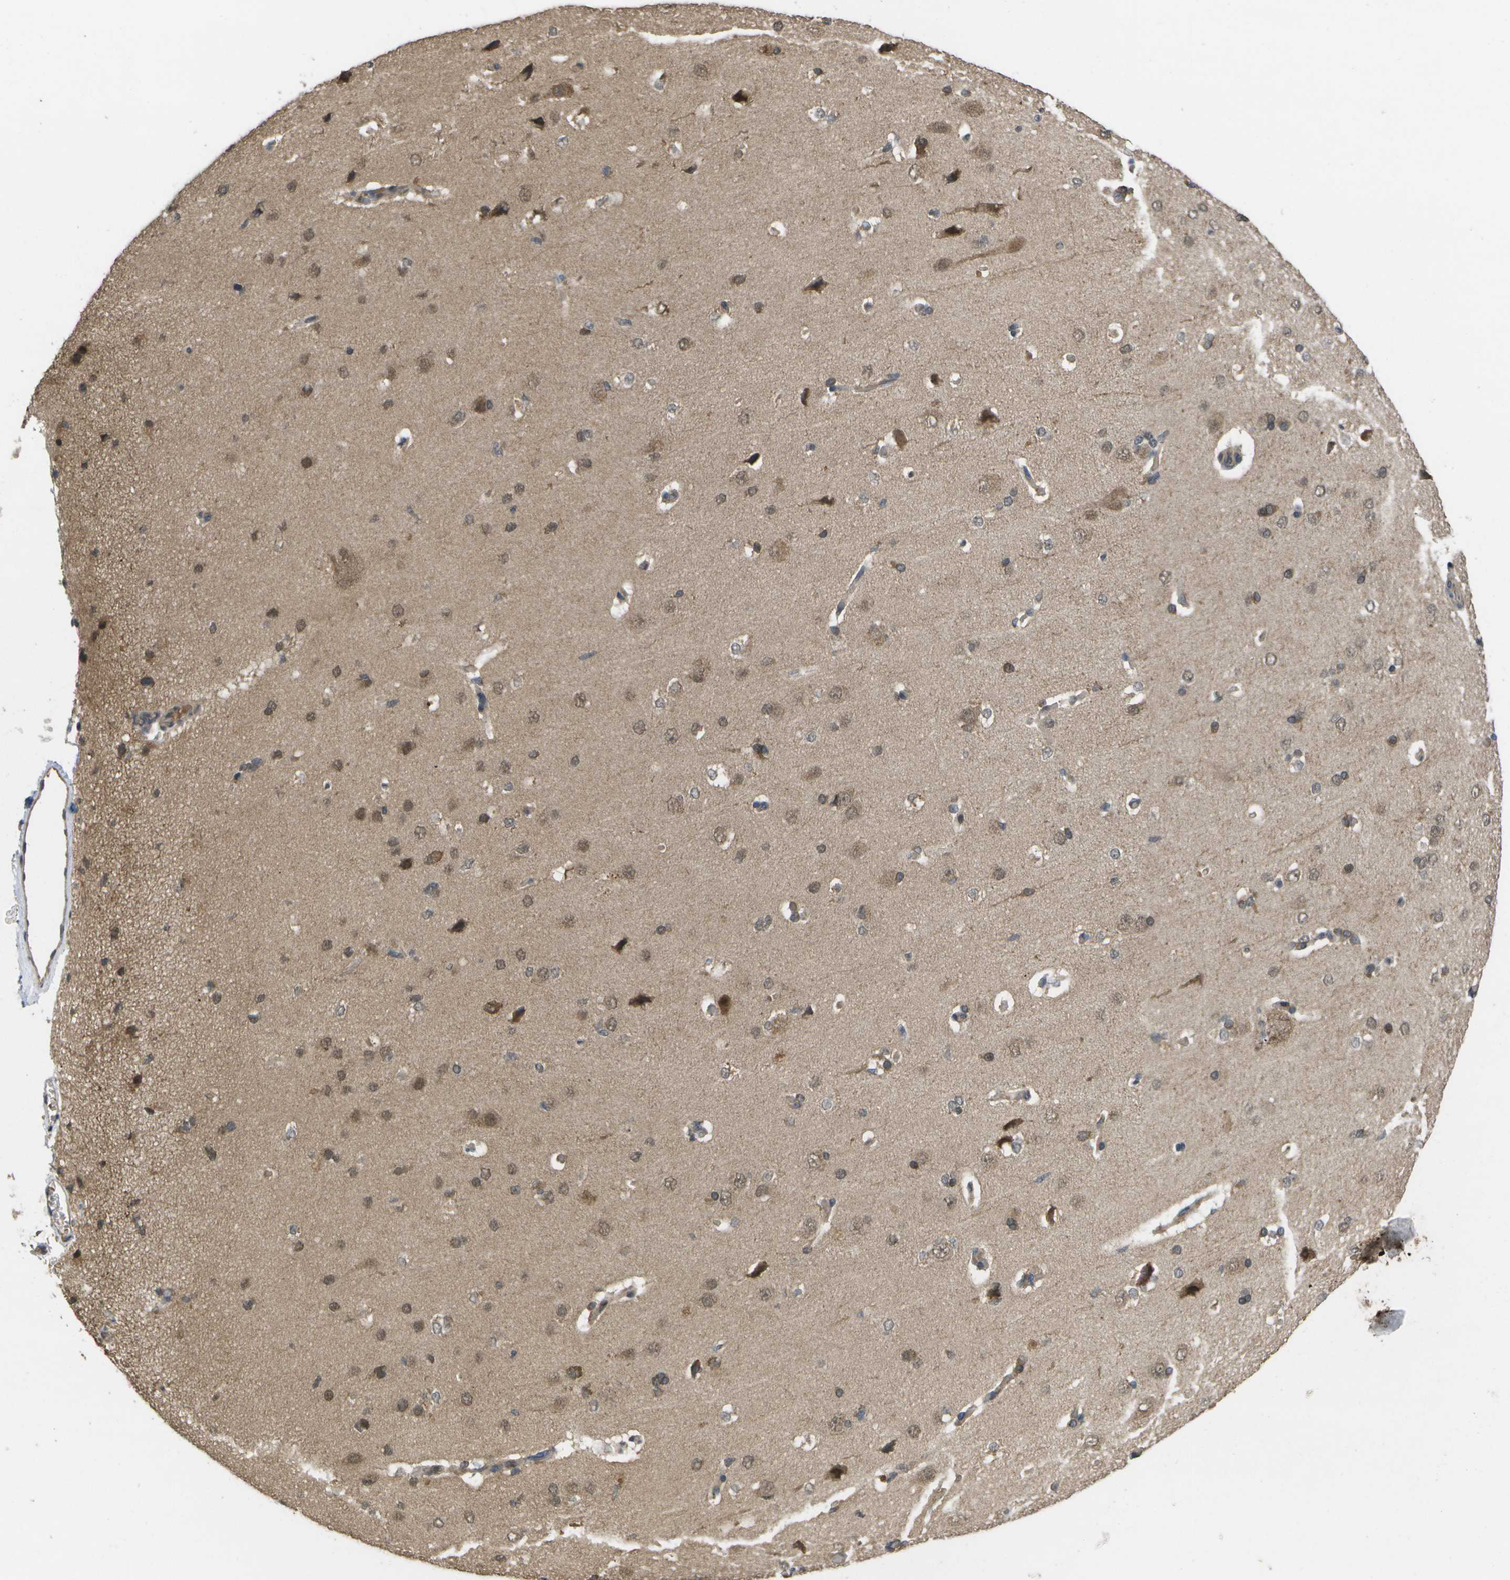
{"staining": {"intensity": "moderate", "quantity": ">75%", "location": "cytoplasmic/membranous"}, "tissue": "cerebral cortex", "cell_type": "Endothelial cells", "image_type": "normal", "snomed": [{"axis": "morphology", "description": "Normal tissue, NOS"}, {"axis": "topography", "description": "Cerebral cortex"}], "caption": "Protein expression analysis of normal human cerebral cortex reveals moderate cytoplasmic/membranous expression in about >75% of endothelial cells. (IHC, brightfield microscopy, high magnification).", "gene": "ALAS1", "patient": {"sex": "male", "age": 62}}